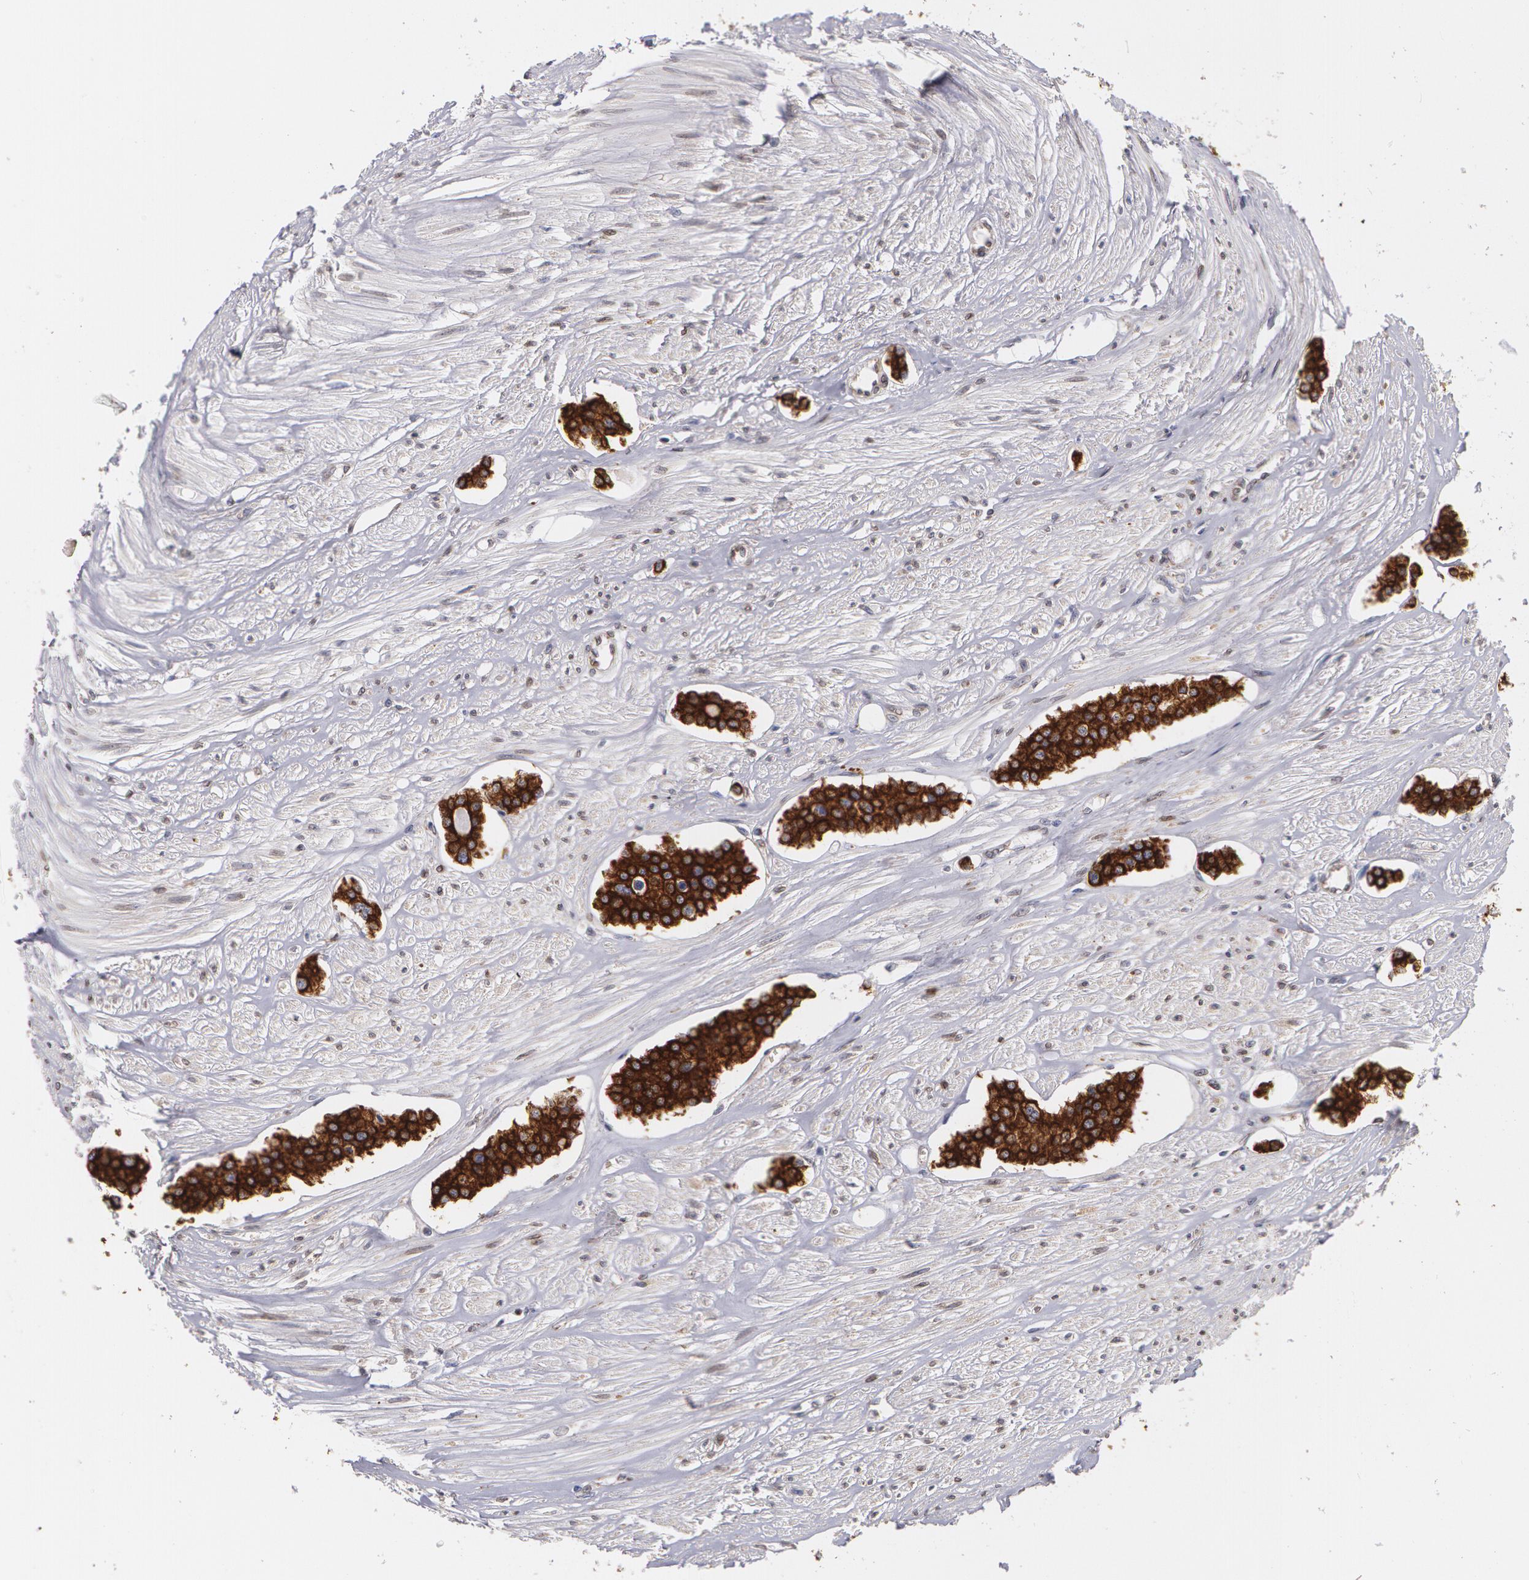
{"staining": {"intensity": "strong", "quantity": ">75%", "location": "cytoplasmic/membranous"}, "tissue": "carcinoid", "cell_type": "Tumor cells", "image_type": "cancer", "snomed": [{"axis": "morphology", "description": "Carcinoid, malignant, NOS"}, {"axis": "topography", "description": "Small intestine"}], "caption": "Tumor cells reveal strong cytoplasmic/membranous positivity in approximately >75% of cells in carcinoid. Immunohistochemistry stains the protein in brown and the nuclei are stained blue.", "gene": "KRT18", "patient": {"sex": "male", "age": 60}}